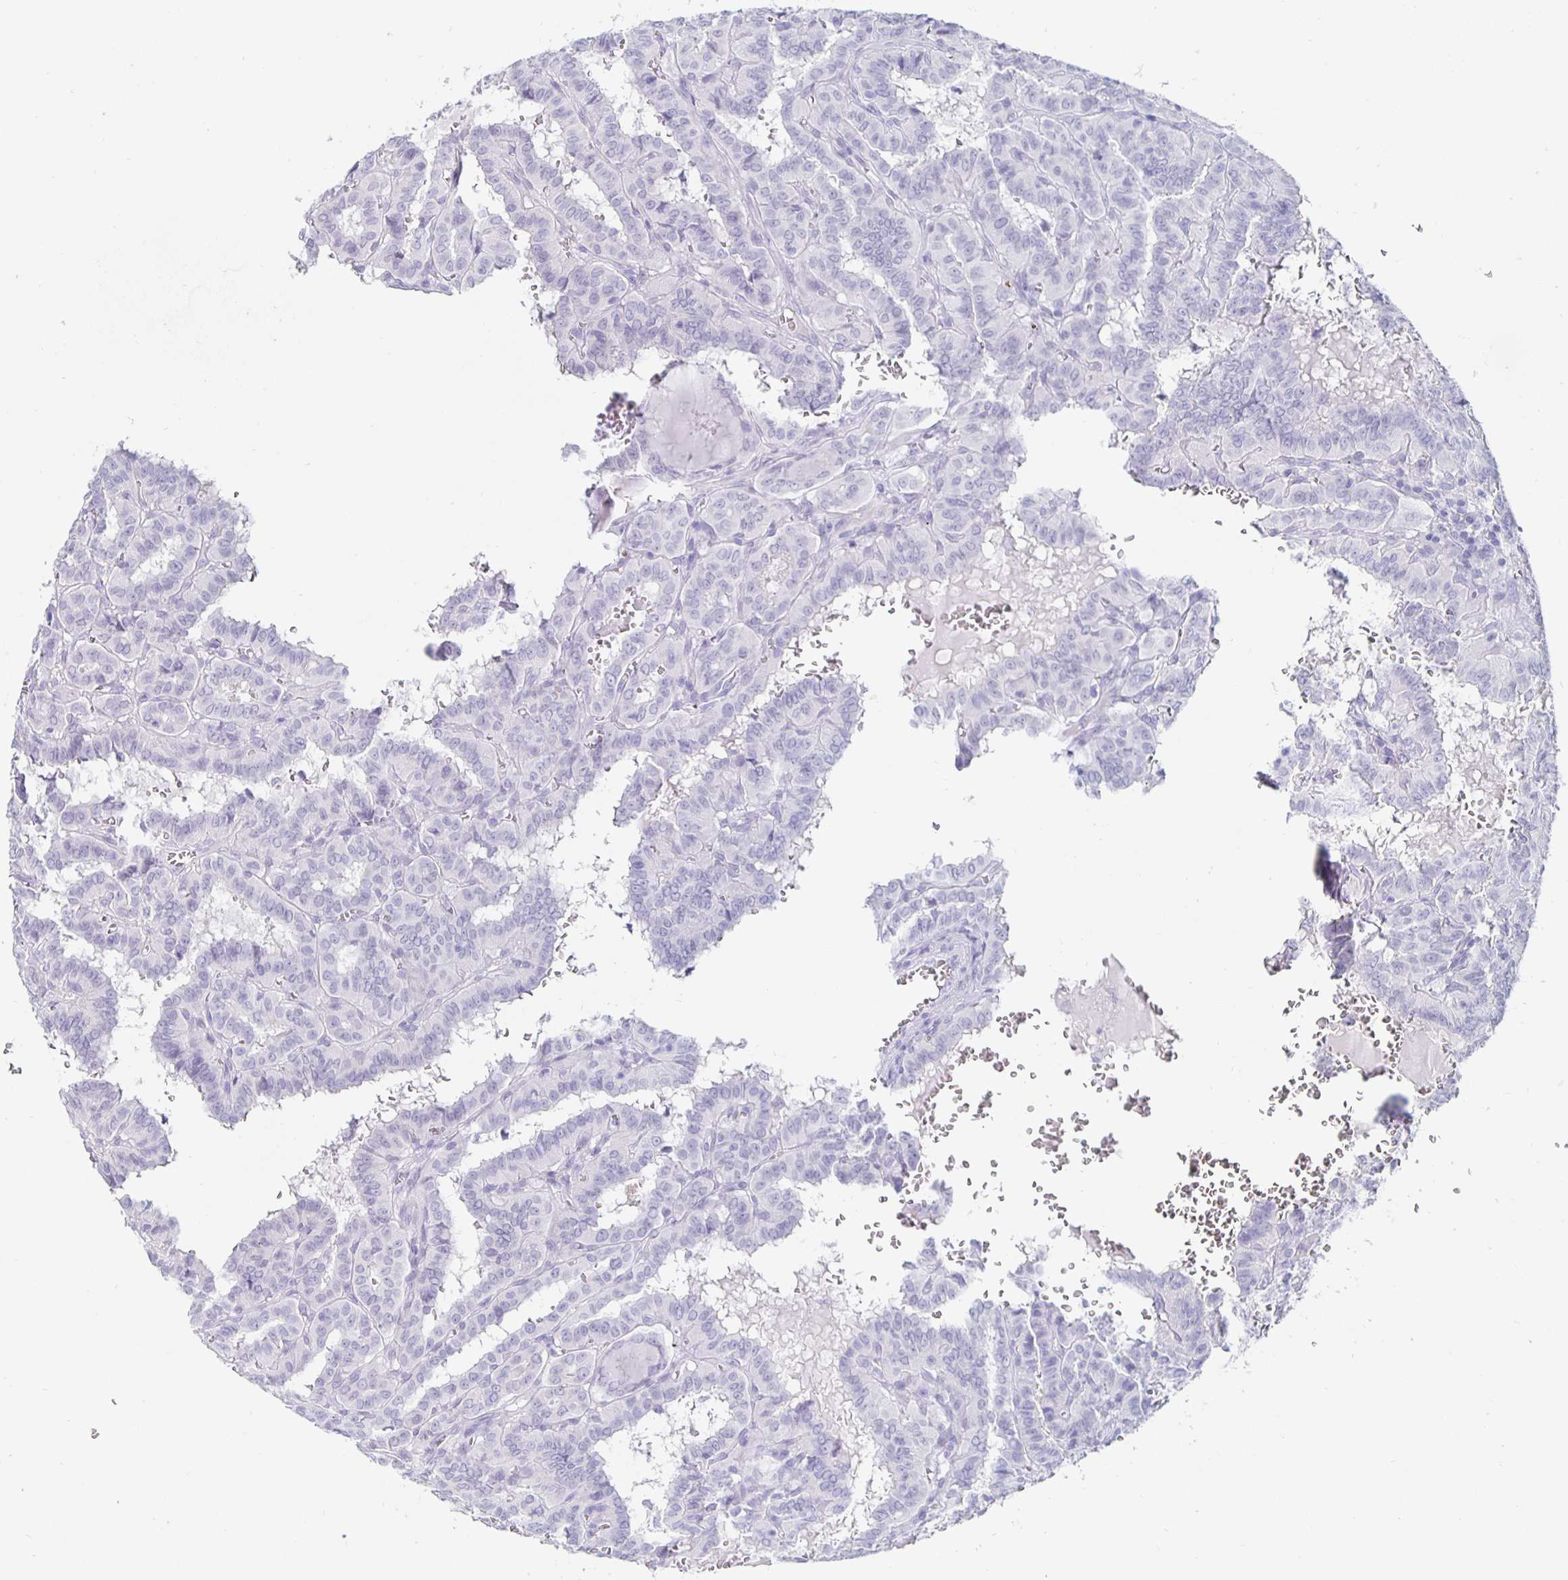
{"staining": {"intensity": "negative", "quantity": "none", "location": "none"}, "tissue": "thyroid cancer", "cell_type": "Tumor cells", "image_type": "cancer", "snomed": [{"axis": "morphology", "description": "Papillary adenocarcinoma, NOS"}, {"axis": "topography", "description": "Thyroid gland"}], "caption": "High power microscopy micrograph of an immunohistochemistry micrograph of thyroid papillary adenocarcinoma, revealing no significant positivity in tumor cells.", "gene": "KCNQ2", "patient": {"sex": "female", "age": 21}}